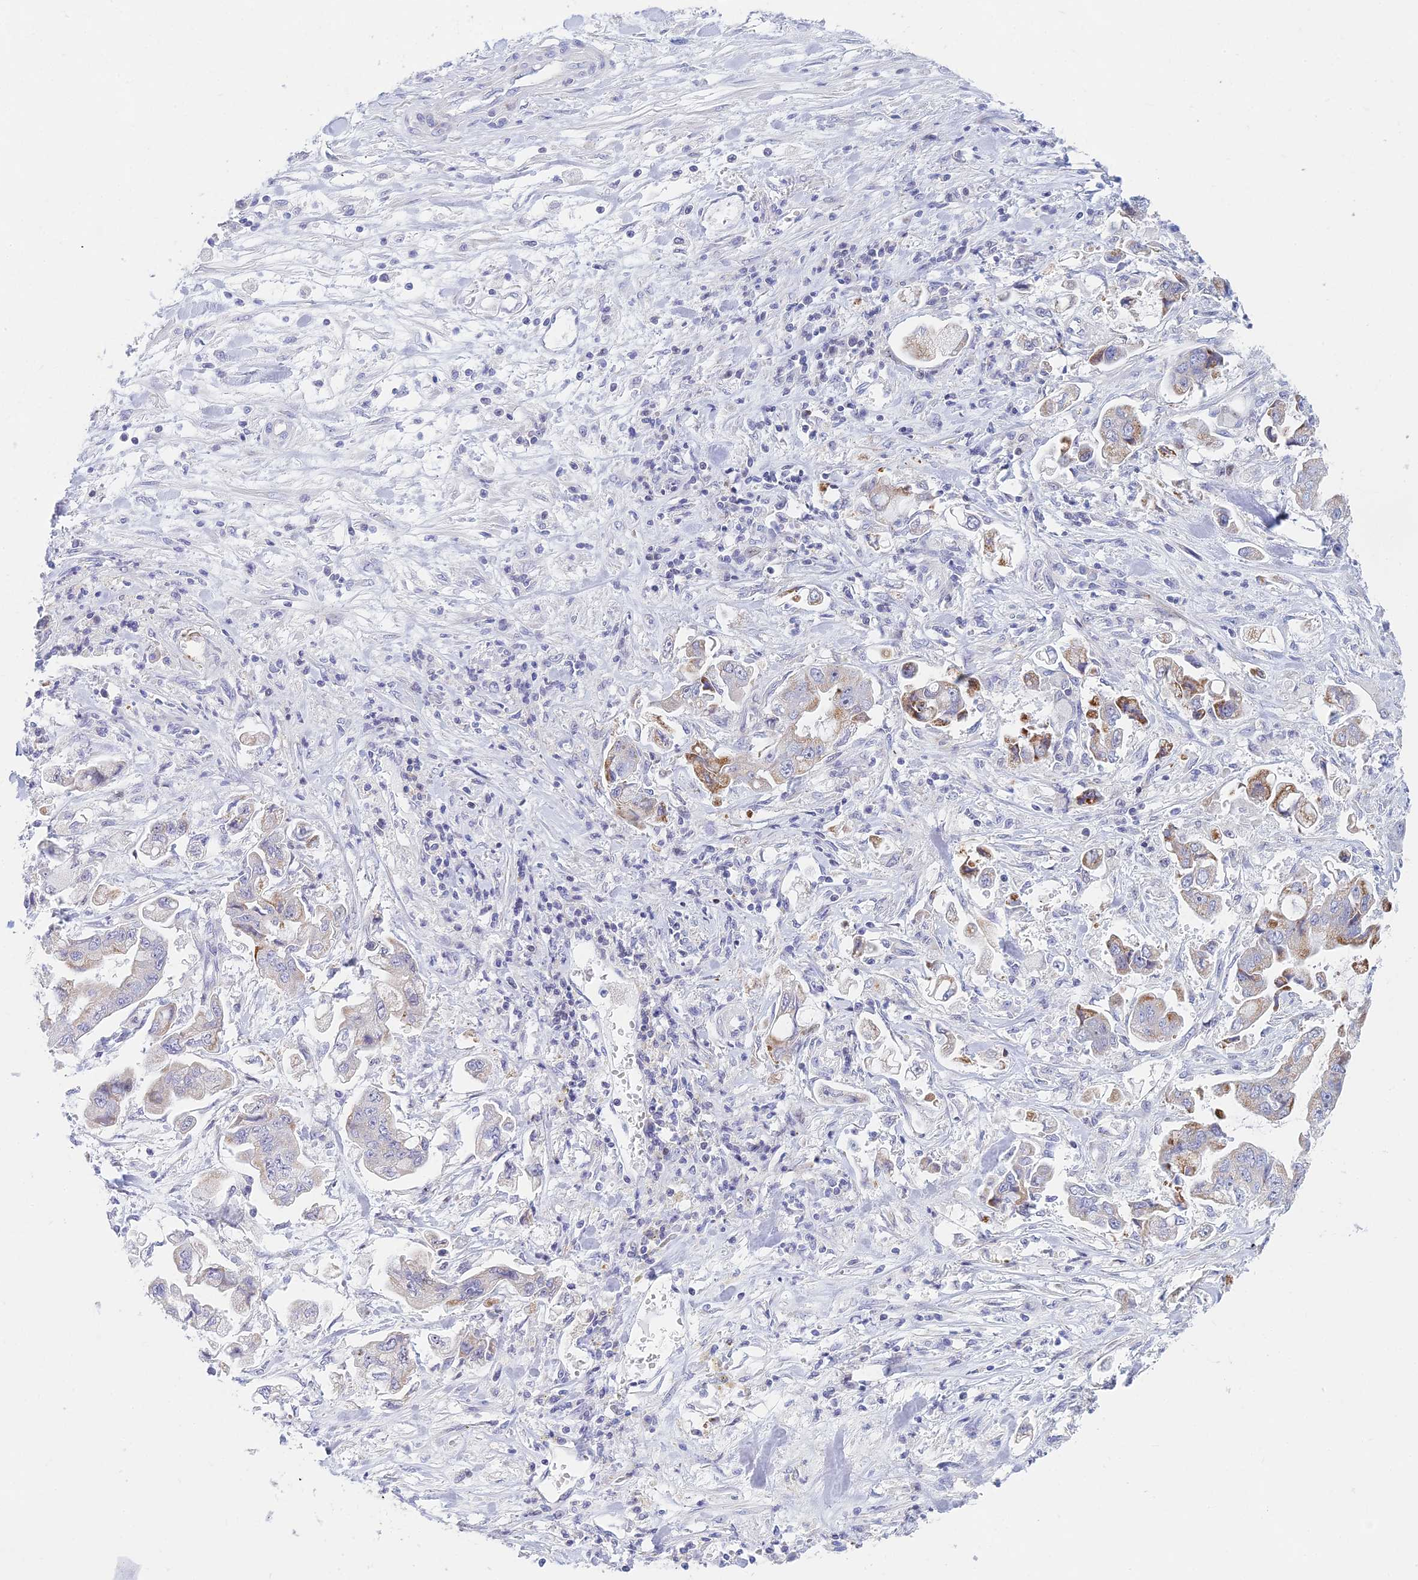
{"staining": {"intensity": "weak", "quantity": "<25%", "location": "cytoplasmic/membranous"}, "tissue": "stomach cancer", "cell_type": "Tumor cells", "image_type": "cancer", "snomed": [{"axis": "morphology", "description": "Adenocarcinoma, NOS"}, {"axis": "topography", "description": "Stomach"}], "caption": "This is a photomicrograph of immunohistochemistry staining of stomach cancer, which shows no positivity in tumor cells. (DAB immunohistochemistry visualized using brightfield microscopy, high magnification).", "gene": "PRR13", "patient": {"sex": "male", "age": 62}}